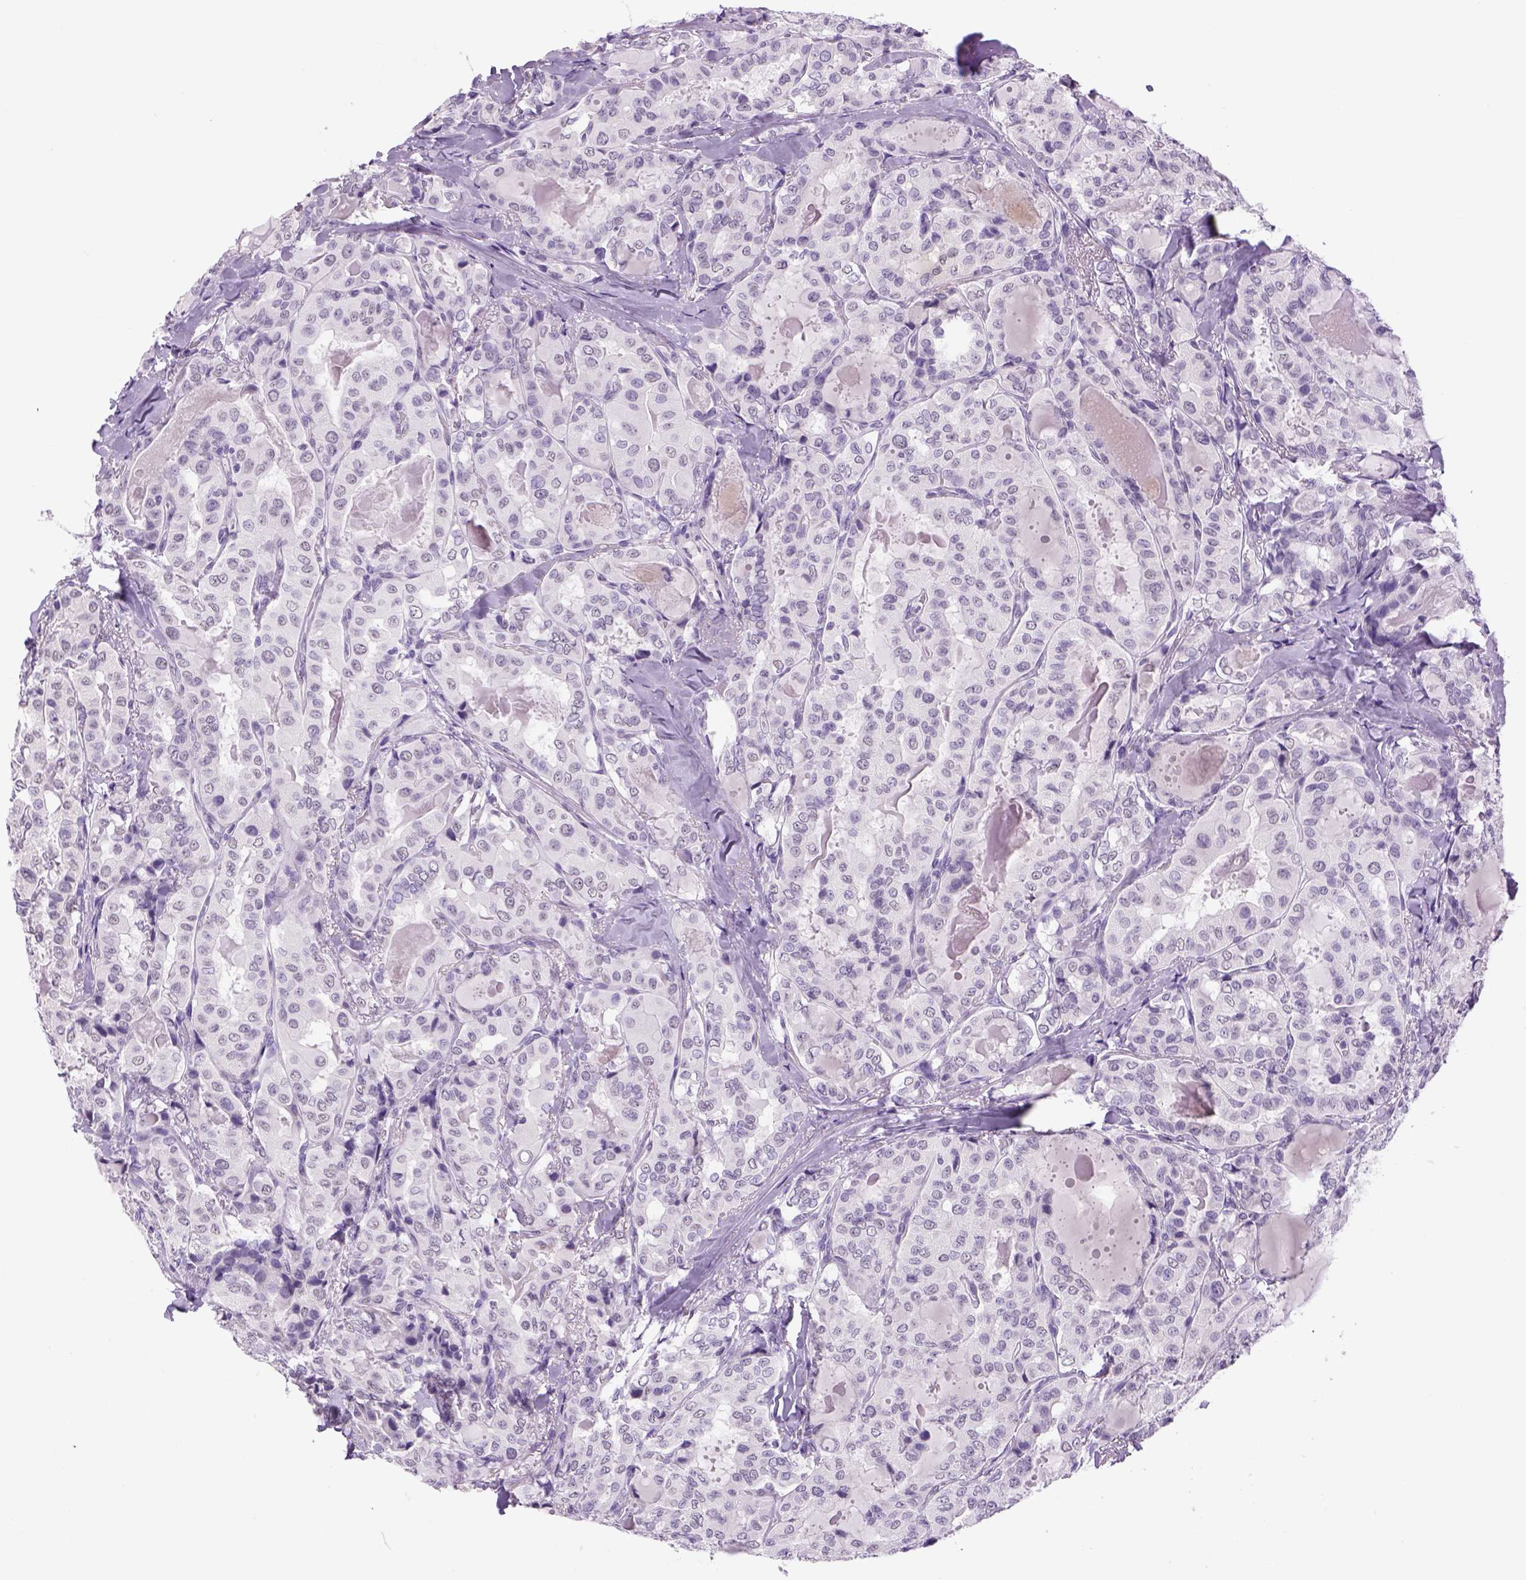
{"staining": {"intensity": "negative", "quantity": "none", "location": "none"}, "tissue": "thyroid cancer", "cell_type": "Tumor cells", "image_type": "cancer", "snomed": [{"axis": "morphology", "description": "Papillary adenocarcinoma, NOS"}, {"axis": "topography", "description": "Thyroid gland"}], "caption": "Photomicrograph shows no significant protein expression in tumor cells of thyroid cancer (papillary adenocarcinoma).", "gene": "DBH", "patient": {"sex": "female", "age": 41}}